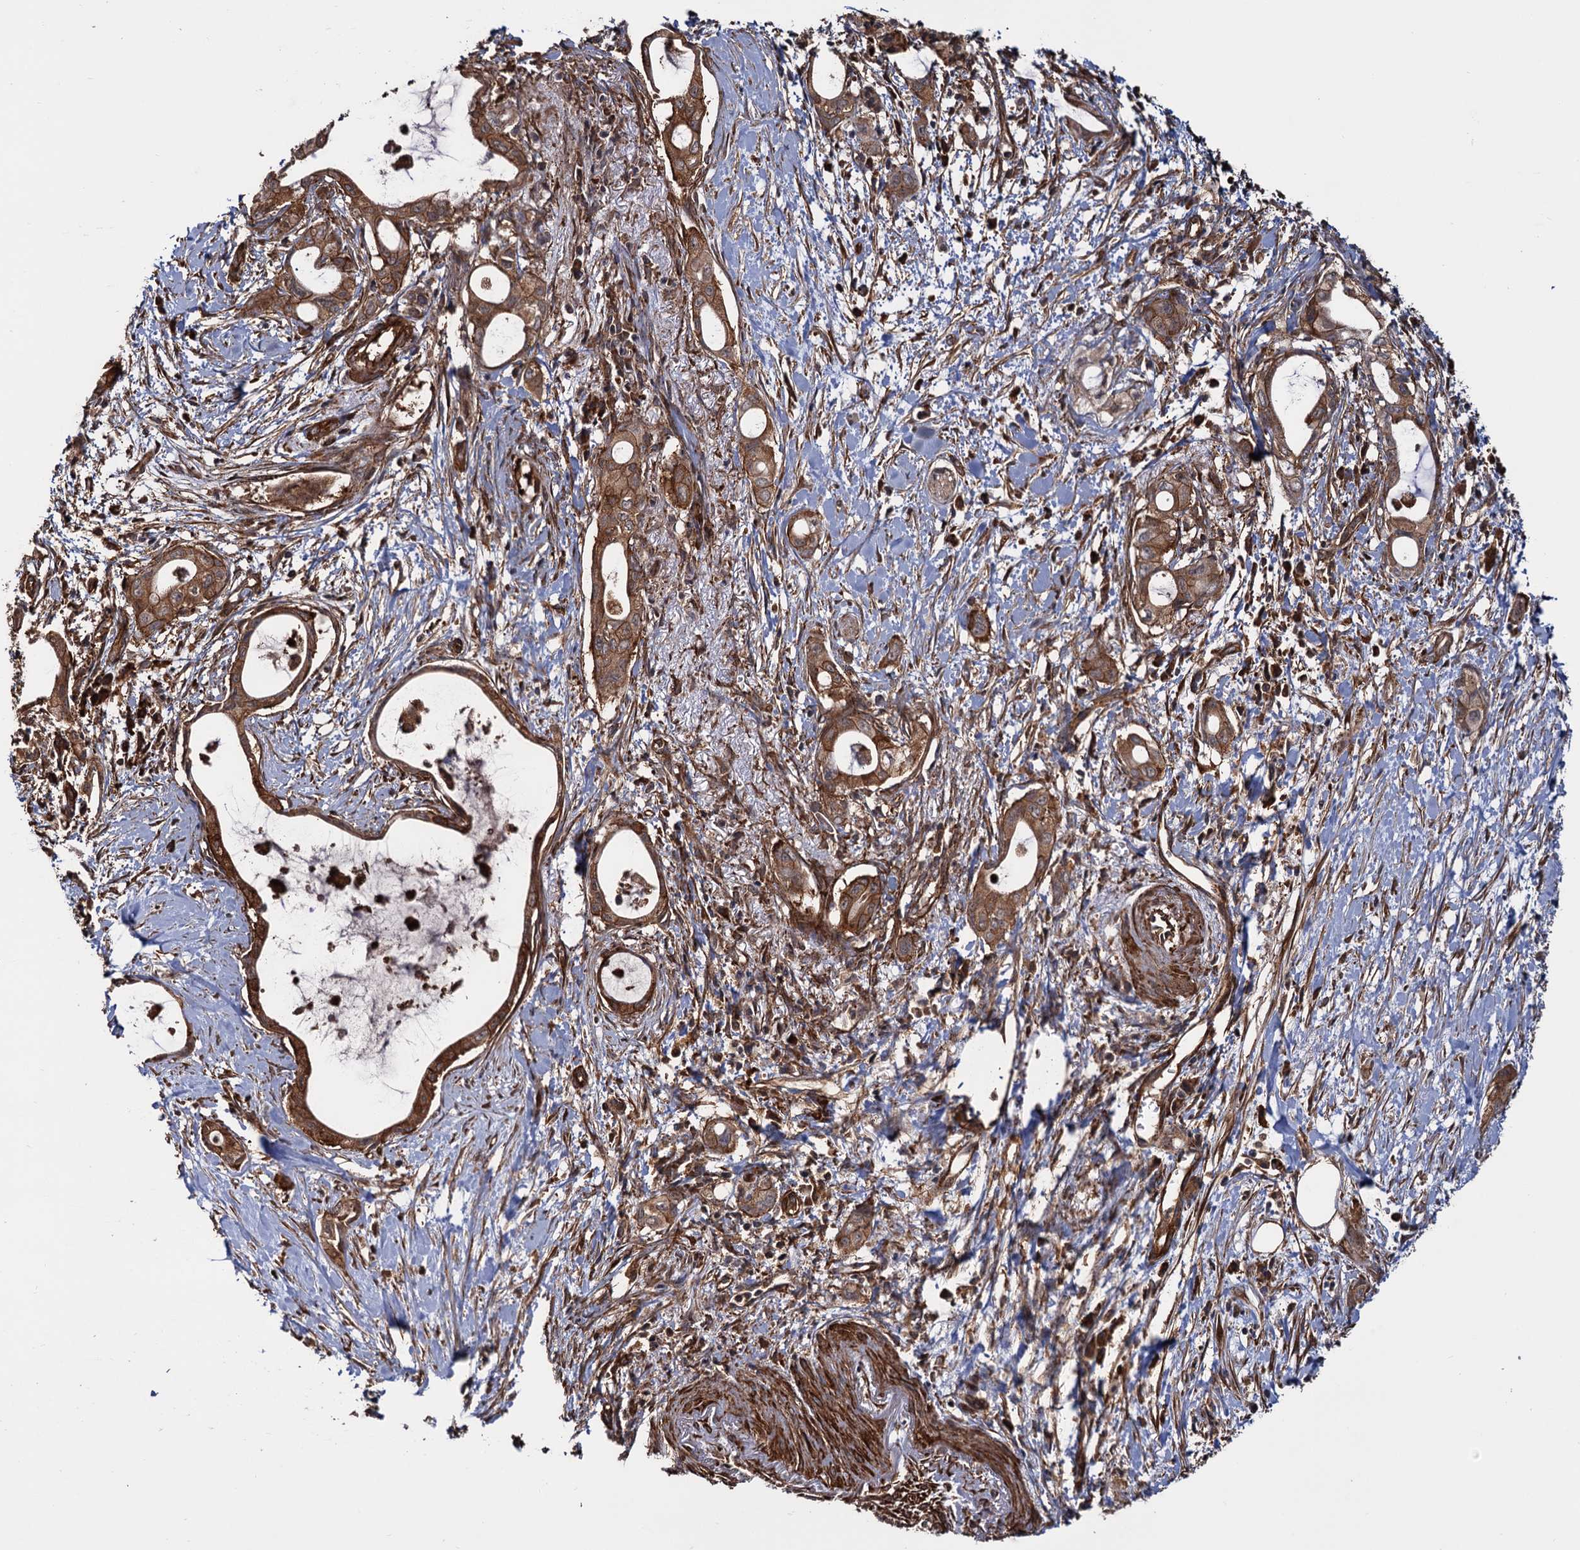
{"staining": {"intensity": "moderate", "quantity": ">75%", "location": "cytoplasmic/membranous"}, "tissue": "pancreatic cancer", "cell_type": "Tumor cells", "image_type": "cancer", "snomed": [{"axis": "morphology", "description": "Adenocarcinoma, NOS"}, {"axis": "topography", "description": "Pancreas"}], "caption": "Adenocarcinoma (pancreatic) stained for a protein demonstrates moderate cytoplasmic/membranous positivity in tumor cells. Ihc stains the protein in brown and the nuclei are stained blue.", "gene": "ATP8B4", "patient": {"sex": "male", "age": 72}}